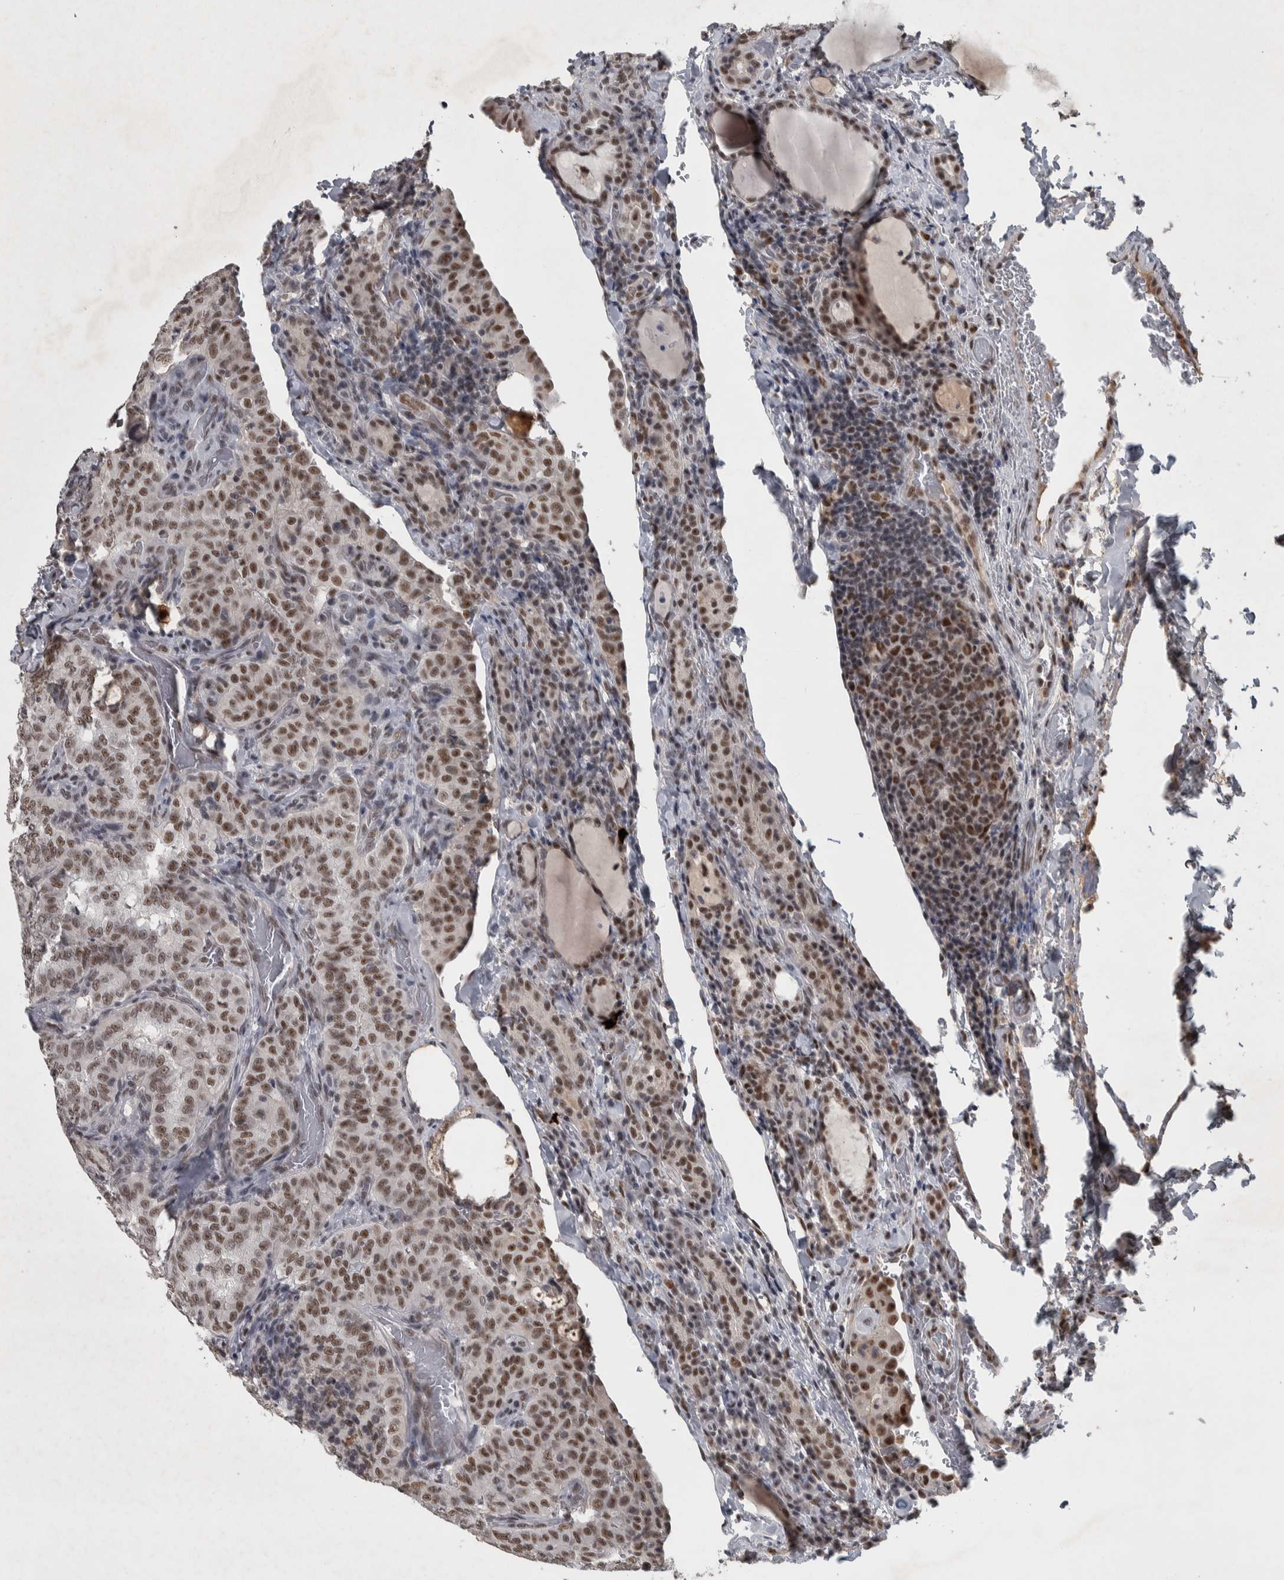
{"staining": {"intensity": "moderate", "quantity": ">75%", "location": "nuclear"}, "tissue": "thyroid cancer", "cell_type": "Tumor cells", "image_type": "cancer", "snomed": [{"axis": "morphology", "description": "Normal tissue, NOS"}, {"axis": "morphology", "description": "Papillary adenocarcinoma, NOS"}, {"axis": "topography", "description": "Thyroid gland"}], "caption": "Immunohistochemistry (IHC) of human papillary adenocarcinoma (thyroid) reveals medium levels of moderate nuclear positivity in approximately >75% of tumor cells.", "gene": "DDX42", "patient": {"sex": "female", "age": 30}}